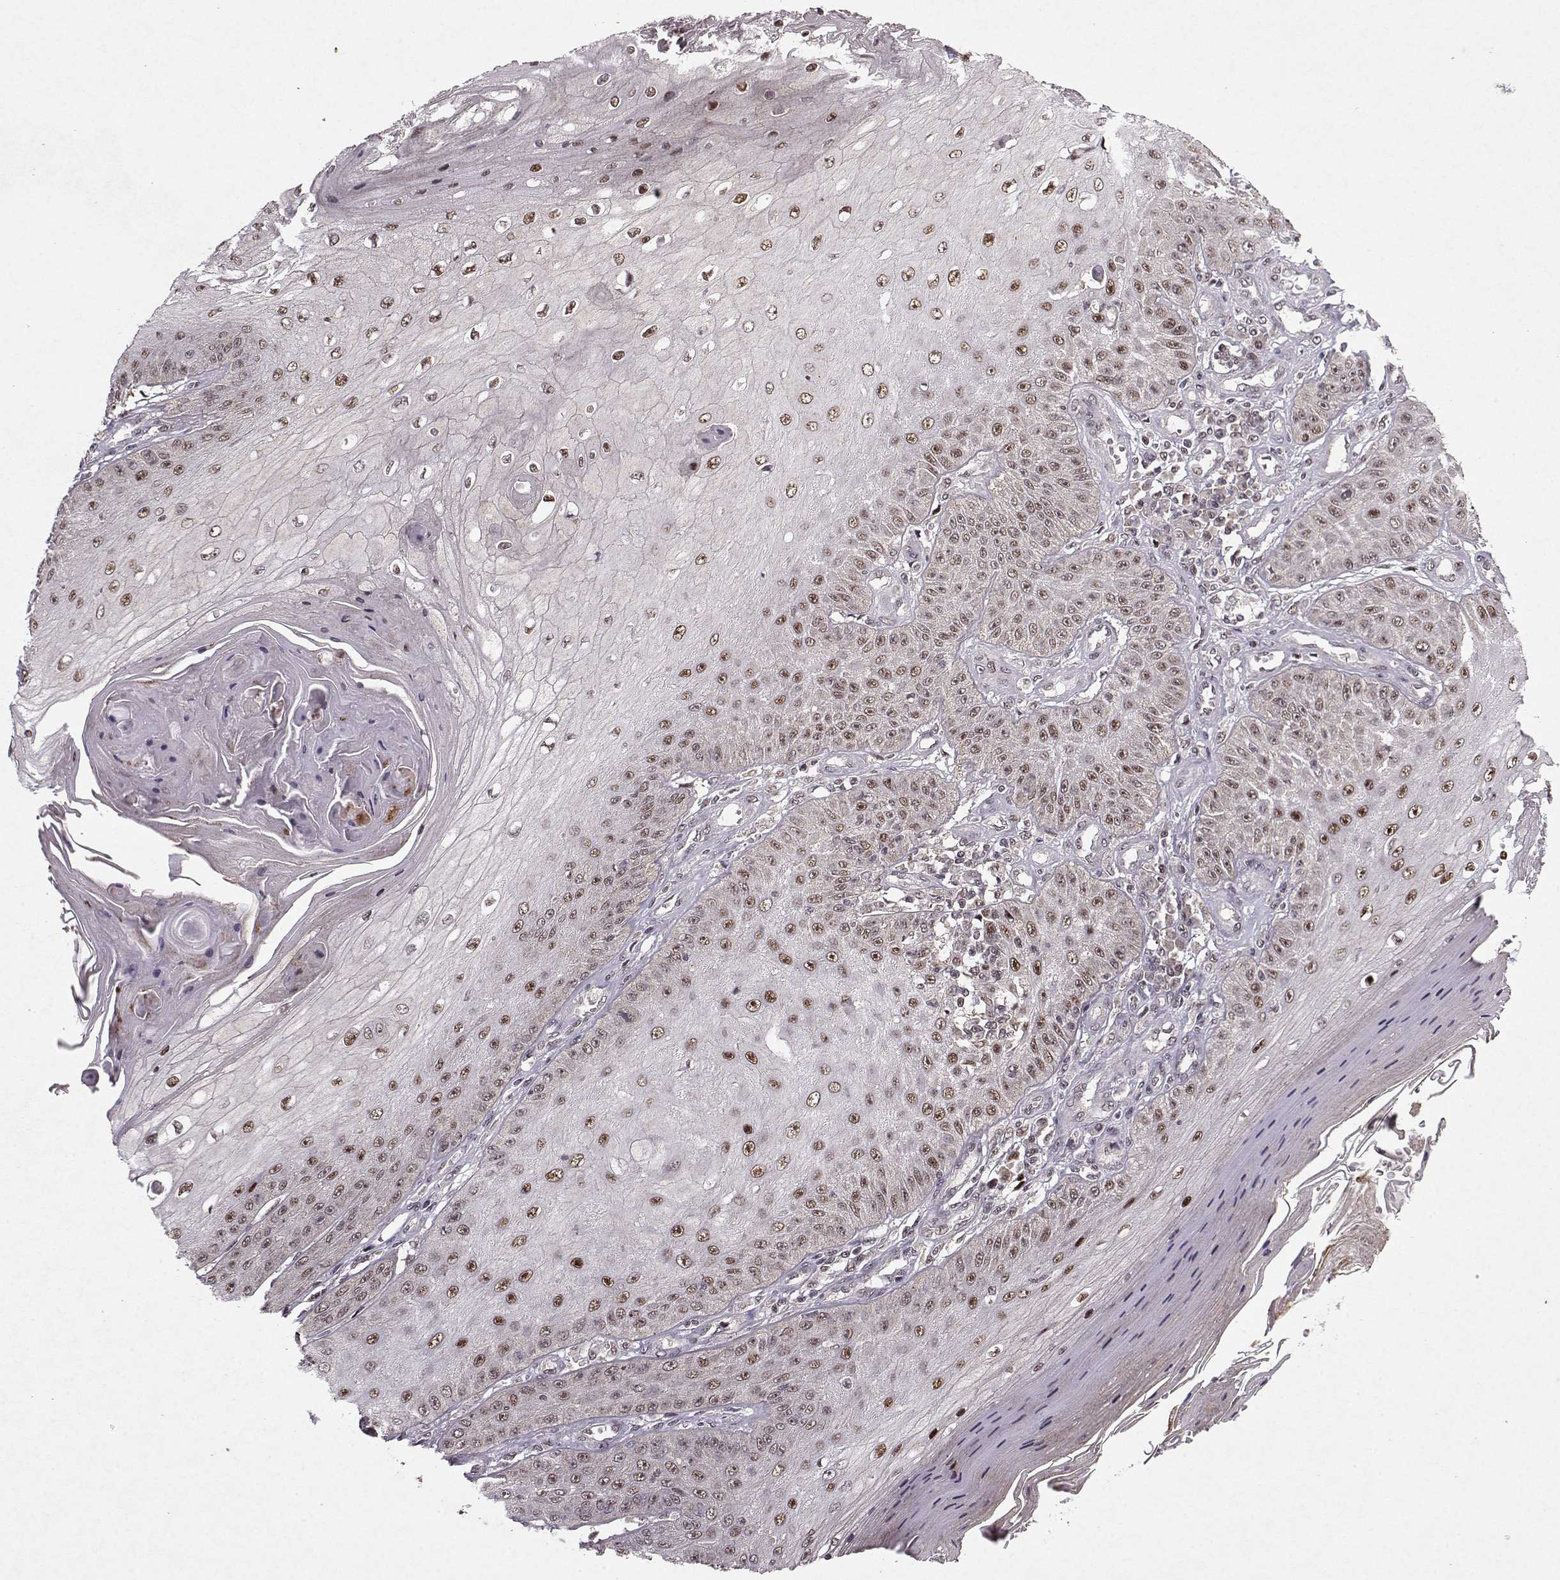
{"staining": {"intensity": "moderate", "quantity": ">75%", "location": "nuclear"}, "tissue": "skin cancer", "cell_type": "Tumor cells", "image_type": "cancer", "snomed": [{"axis": "morphology", "description": "Squamous cell carcinoma, NOS"}, {"axis": "topography", "description": "Skin"}], "caption": "Skin cancer (squamous cell carcinoma) was stained to show a protein in brown. There is medium levels of moderate nuclear positivity in about >75% of tumor cells. Nuclei are stained in blue.", "gene": "PSMA7", "patient": {"sex": "male", "age": 70}}